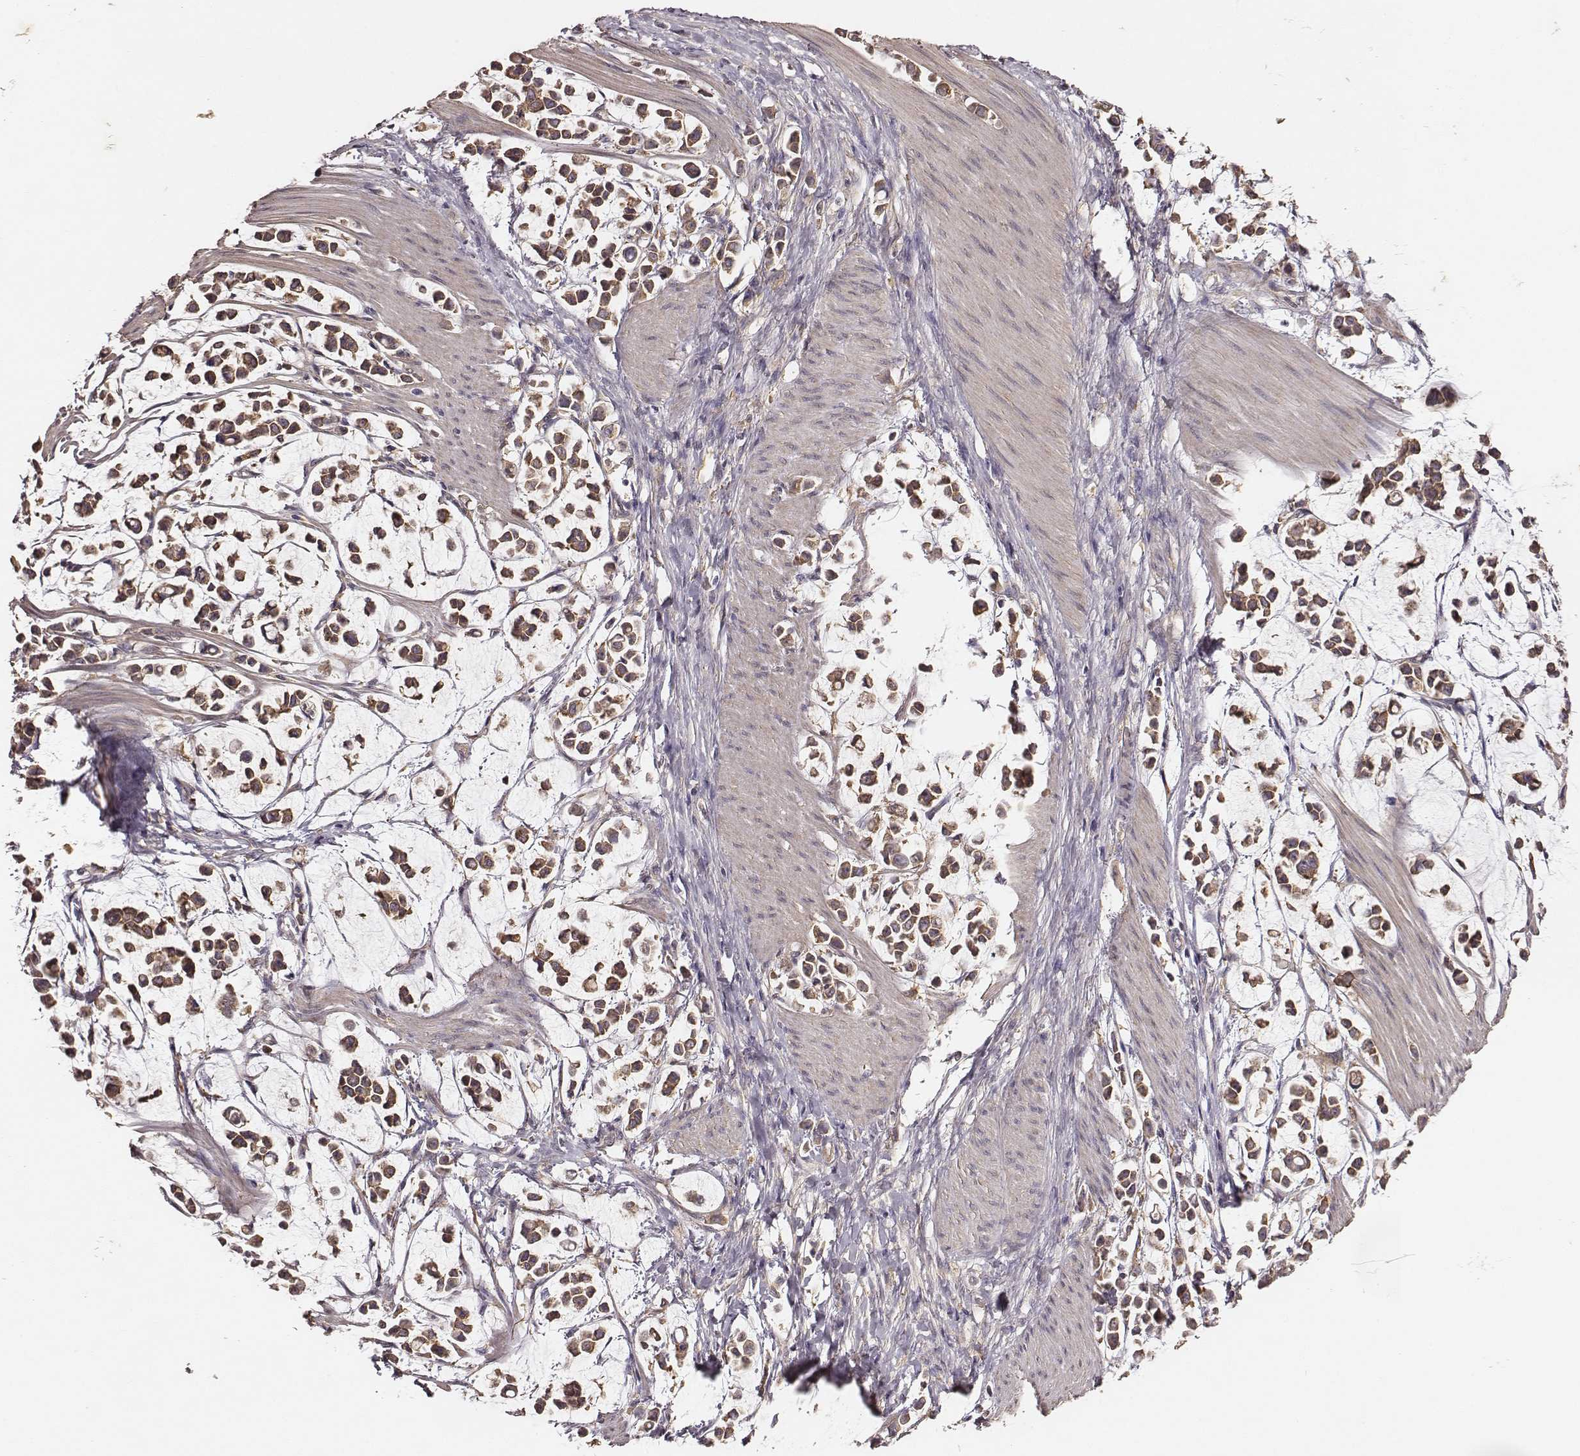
{"staining": {"intensity": "moderate", "quantity": ">75%", "location": "cytoplasmic/membranous"}, "tissue": "stomach cancer", "cell_type": "Tumor cells", "image_type": "cancer", "snomed": [{"axis": "morphology", "description": "Adenocarcinoma, NOS"}, {"axis": "topography", "description": "Stomach"}], "caption": "Immunohistochemistry of stomach cancer exhibits medium levels of moderate cytoplasmic/membranous positivity in approximately >75% of tumor cells.", "gene": "VPS26A", "patient": {"sex": "male", "age": 82}}